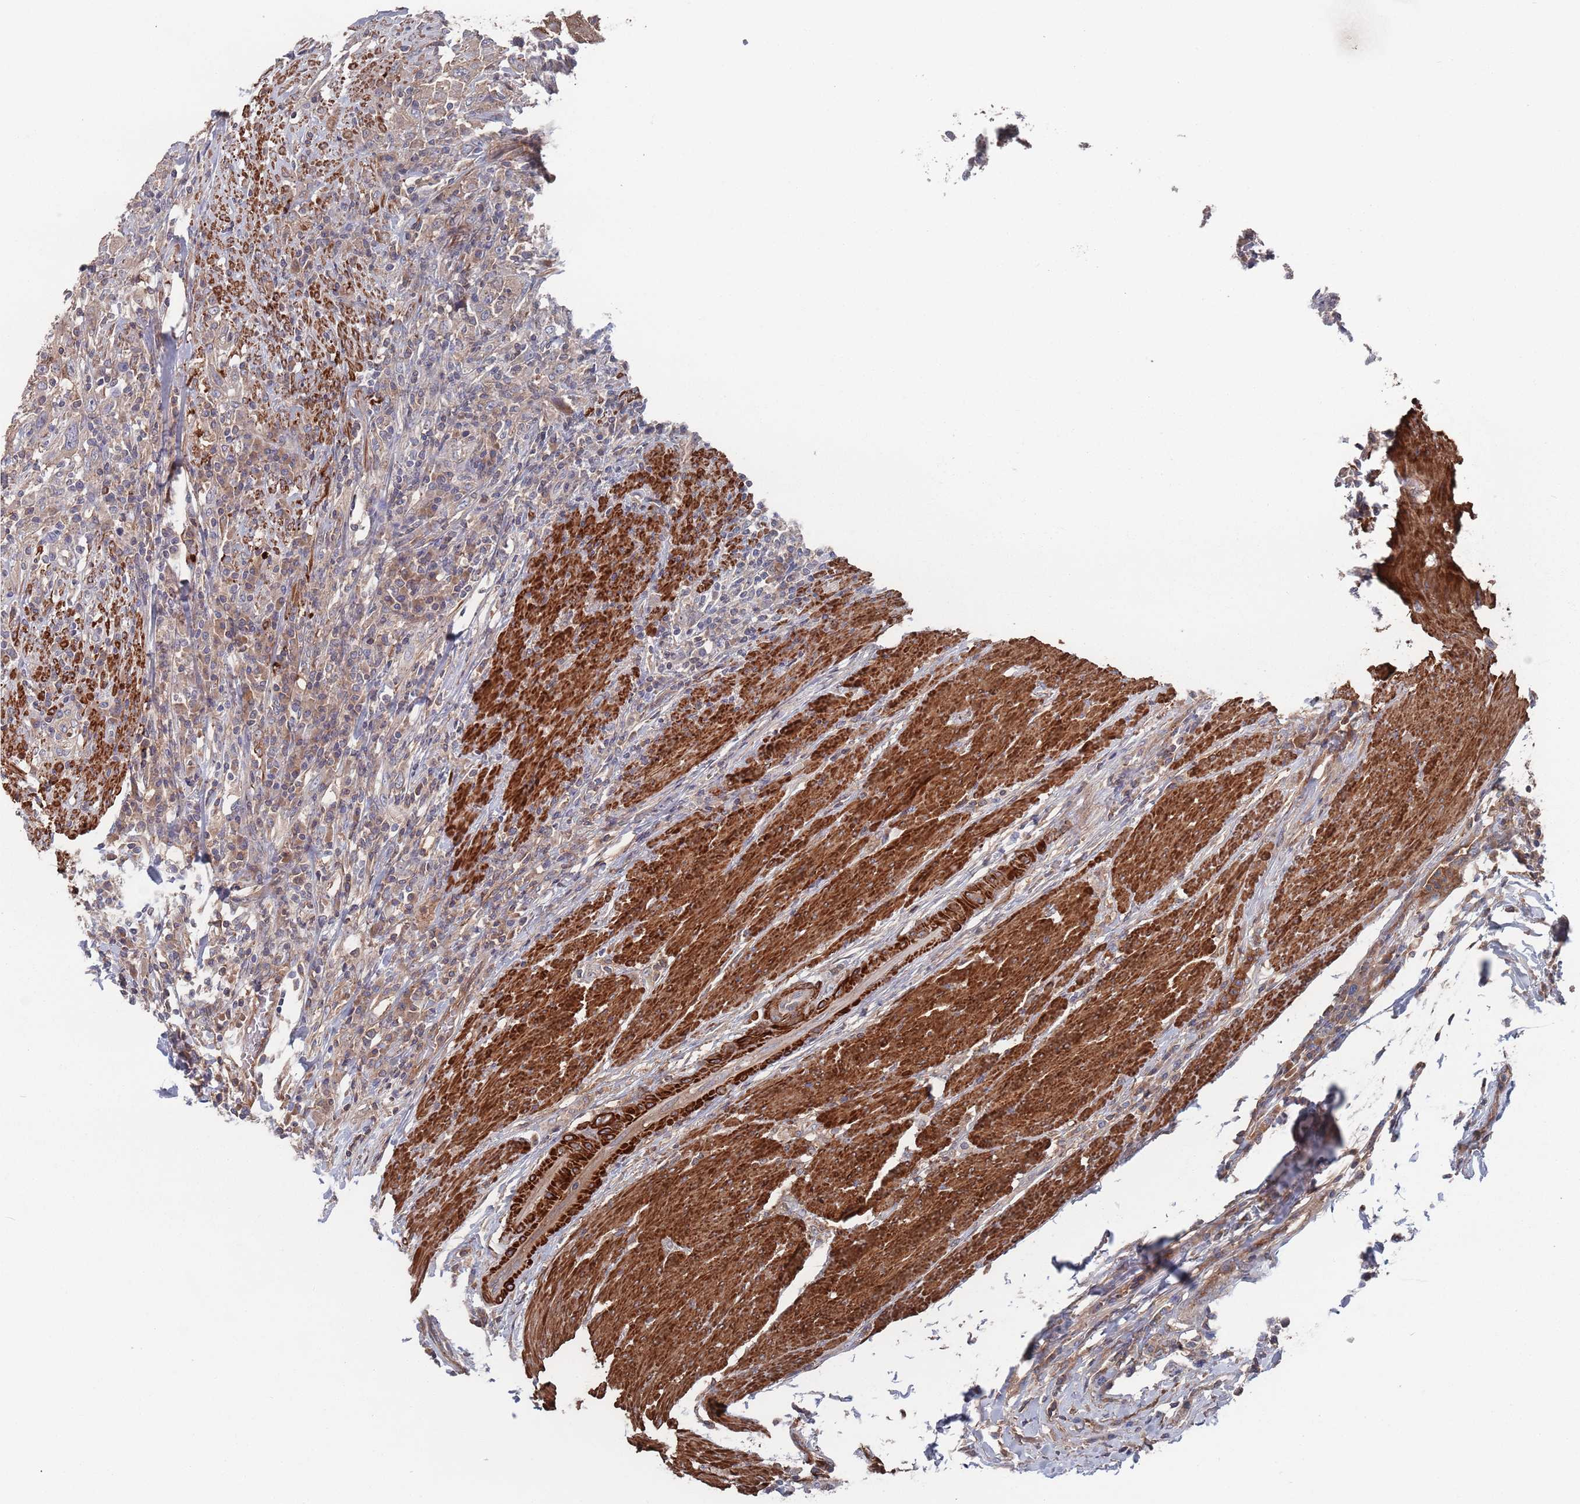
{"staining": {"intensity": "weak", "quantity": ">75%", "location": "cytoplasmic/membranous"}, "tissue": "urothelial cancer", "cell_type": "Tumor cells", "image_type": "cancer", "snomed": [{"axis": "morphology", "description": "Urothelial carcinoma, High grade"}, {"axis": "topography", "description": "Urinary bladder"}], "caption": "This micrograph reveals immunohistochemistry (IHC) staining of human high-grade urothelial carcinoma, with low weak cytoplasmic/membranous positivity in approximately >75% of tumor cells.", "gene": "PLEKHA4", "patient": {"sex": "male", "age": 61}}